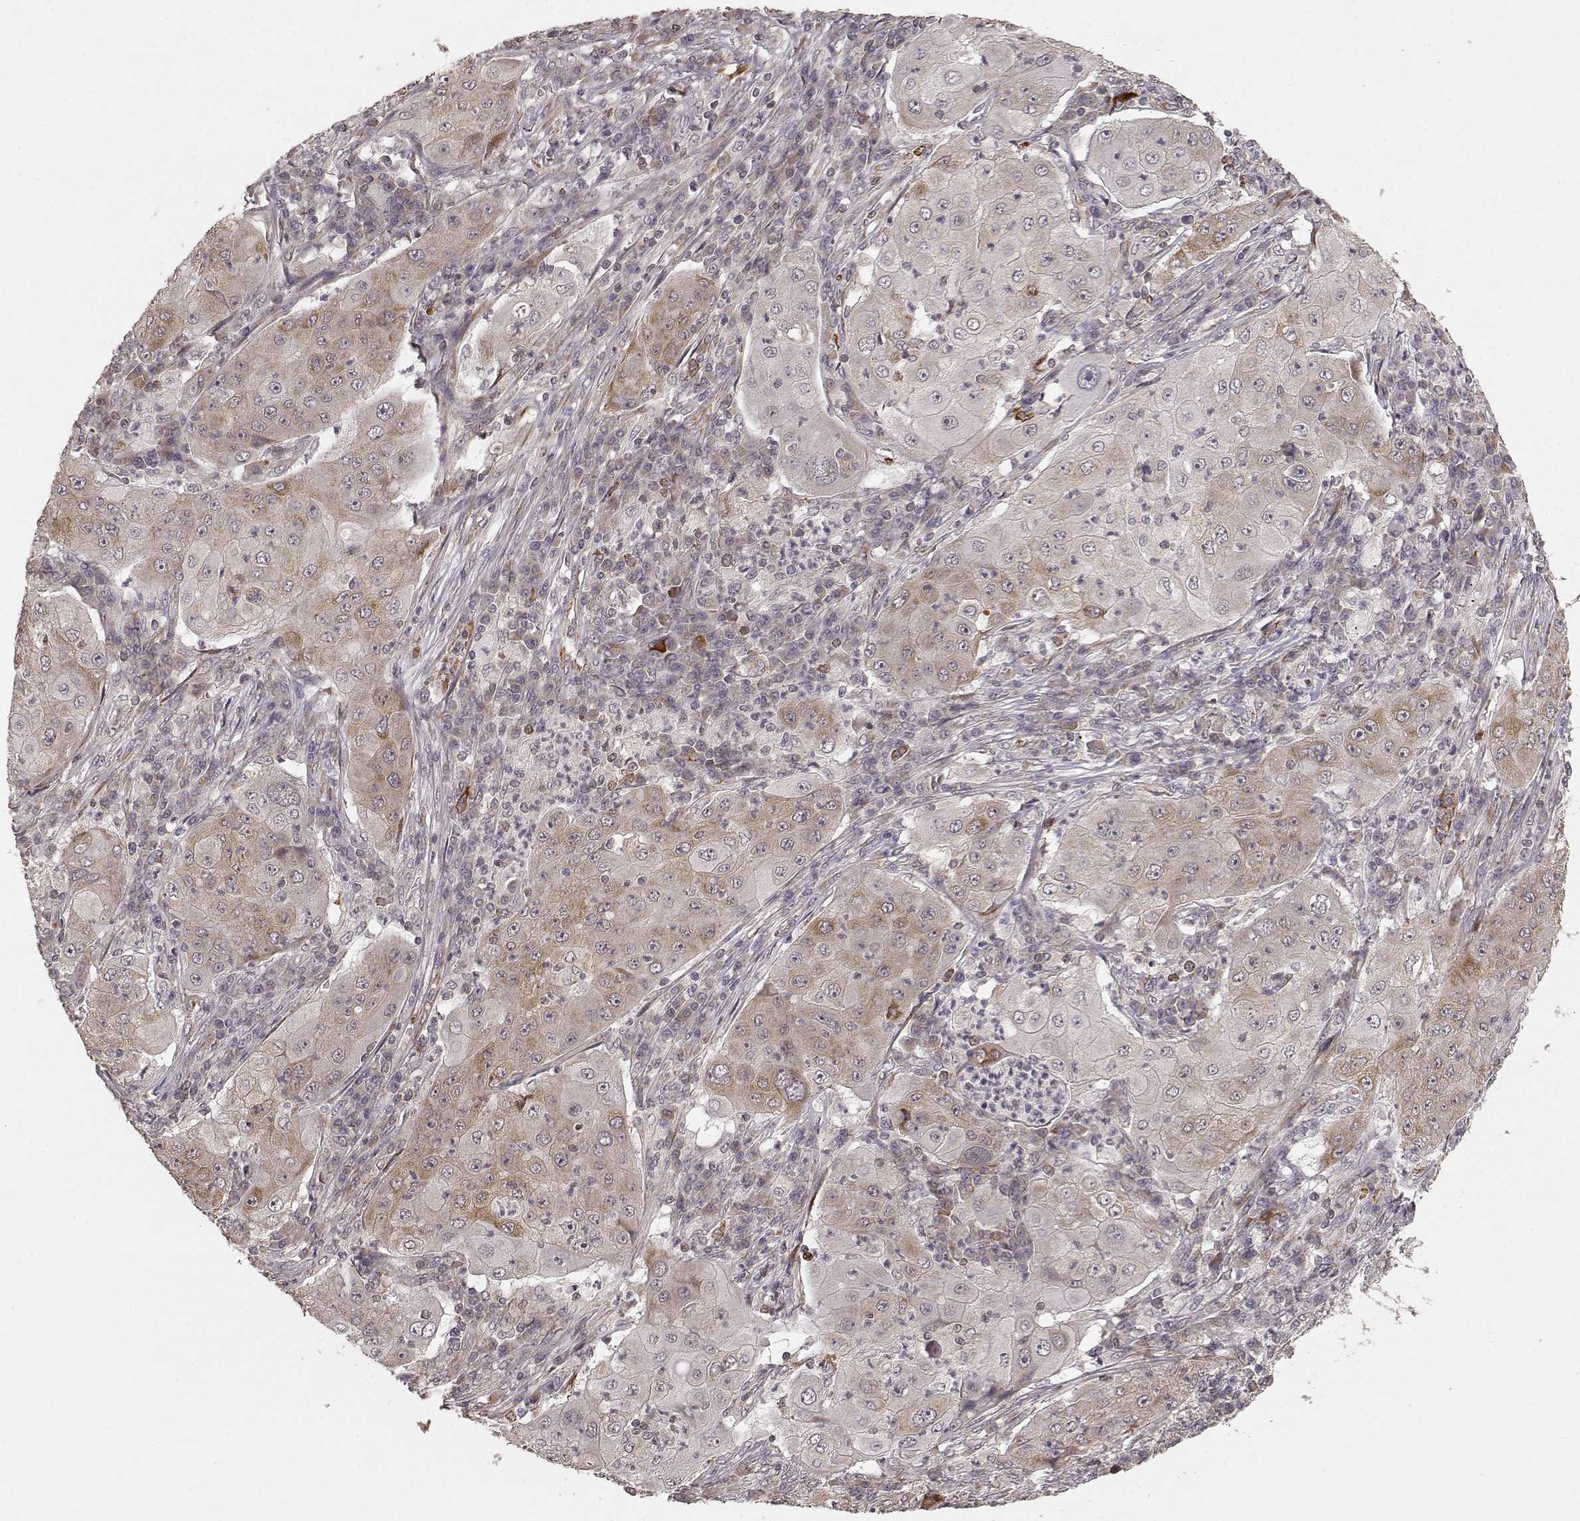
{"staining": {"intensity": "moderate", "quantity": ">75%", "location": "cytoplasmic/membranous"}, "tissue": "lung cancer", "cell_type": "Tumor cells", "image_type": "cancer", "snomed": [{"axis": "morphology", "description": "Squamous cell carcinoma, NOS"}, {"axis": "topography", "description": "Lung"}], "caption": "Approximately >75% of tumor cells in human squamous cell carcinoma (lung) display moderate cytoplasmic/membranous protein staining as visualized by brown immunohistochemical staining.", "gene": "ELOVL5", "patient": {"sex": "female", "age": 59}}